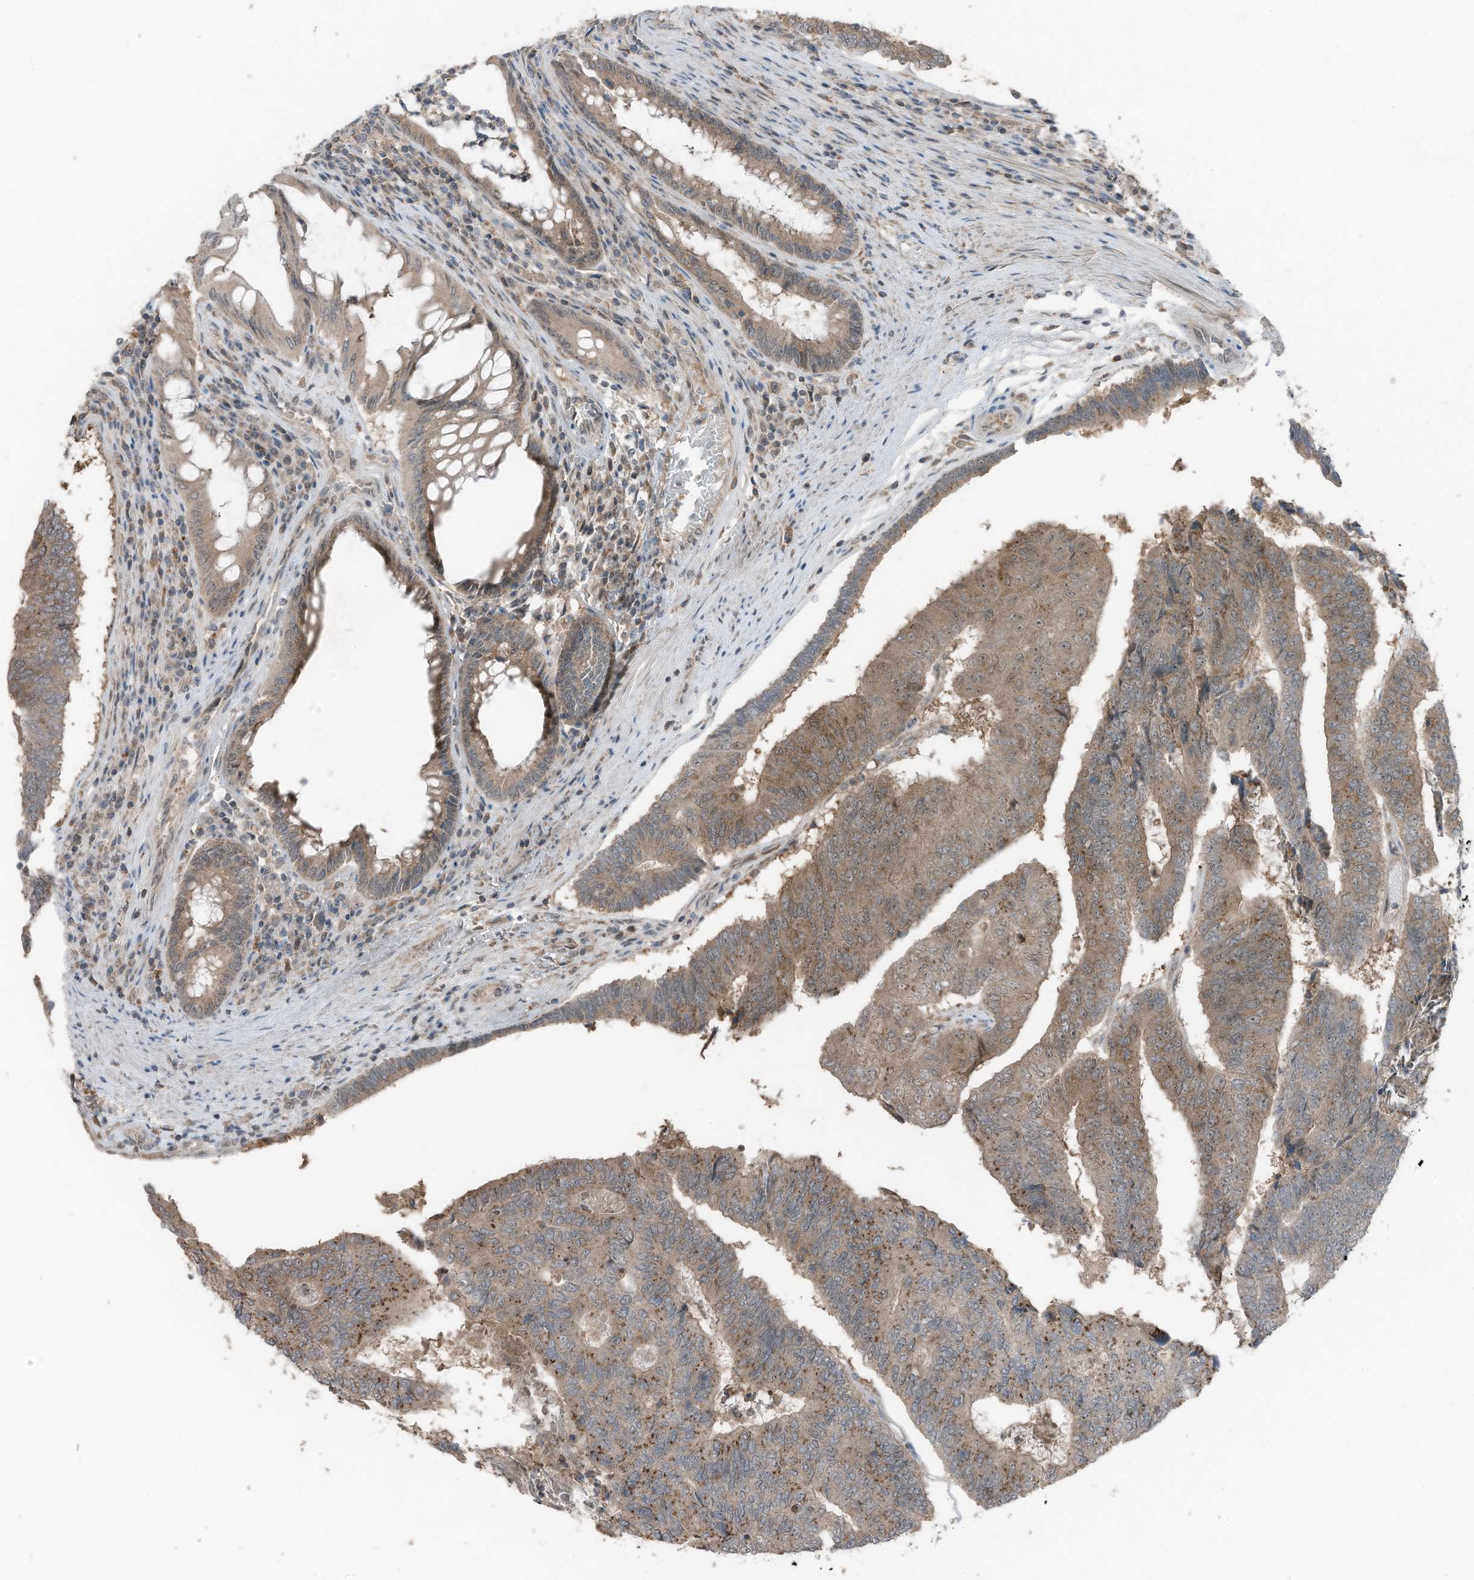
{"staining": {"intensity": "moderate", "quantity": "25%-75%", "location": "cytoplasmic/membranous"}, "tissue": "colorectal cancer", "cell_type": "Tumor cells", "image_type": "cancer", "snomed": [{"axis": "morphology", "description": "Adenocarcinoma, NOS"}, {"axis": "topography", "description": "Colon"}], "caption": "Human adenocarcinoma (colorectal) stained for a protein (brown) reveals moderate cytoplasmic/membranous positive staining in about 25%-75% of tumor cells.", "gene": "TXNDC9", "patient": {"sex": "female", "age": 67}}